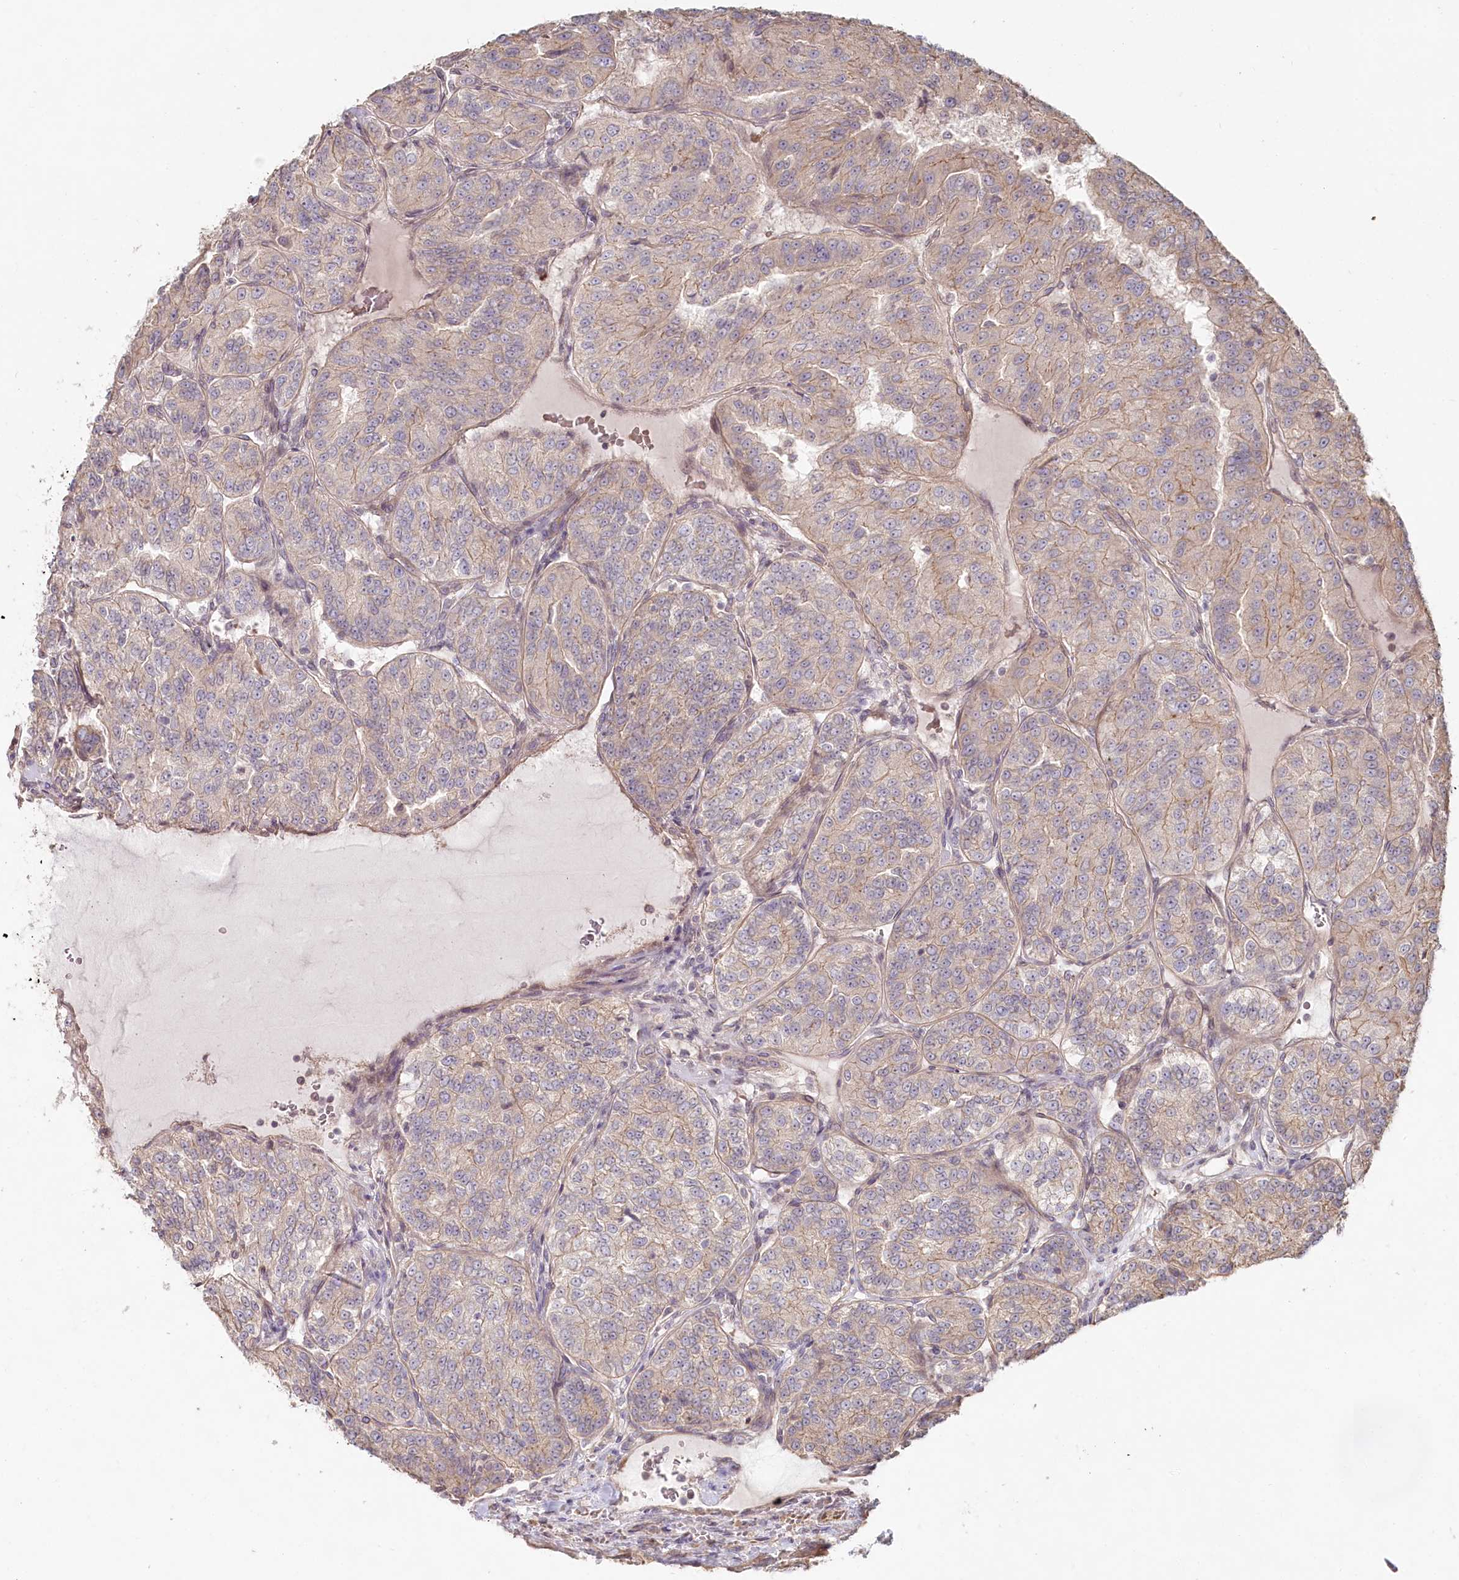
{"staining": {"intensity": "weak", "quantity": "<25%", "location": "cytoplasmic/membranous"}, "tissue": "renal cancer", "cell_type": "Tumor cells", "image_type": "cancer", "snomed": [{"axis": "morphology", "description": "Adenocarcinoma, NOS"}, {"axis": "topography", "description": "Kidney"}], "caption": "There is no significant staining in tumor cells of adenocarcinoma (renal).", "gene": "TCHP", "patient": {"sex": "female", "age": 63}}